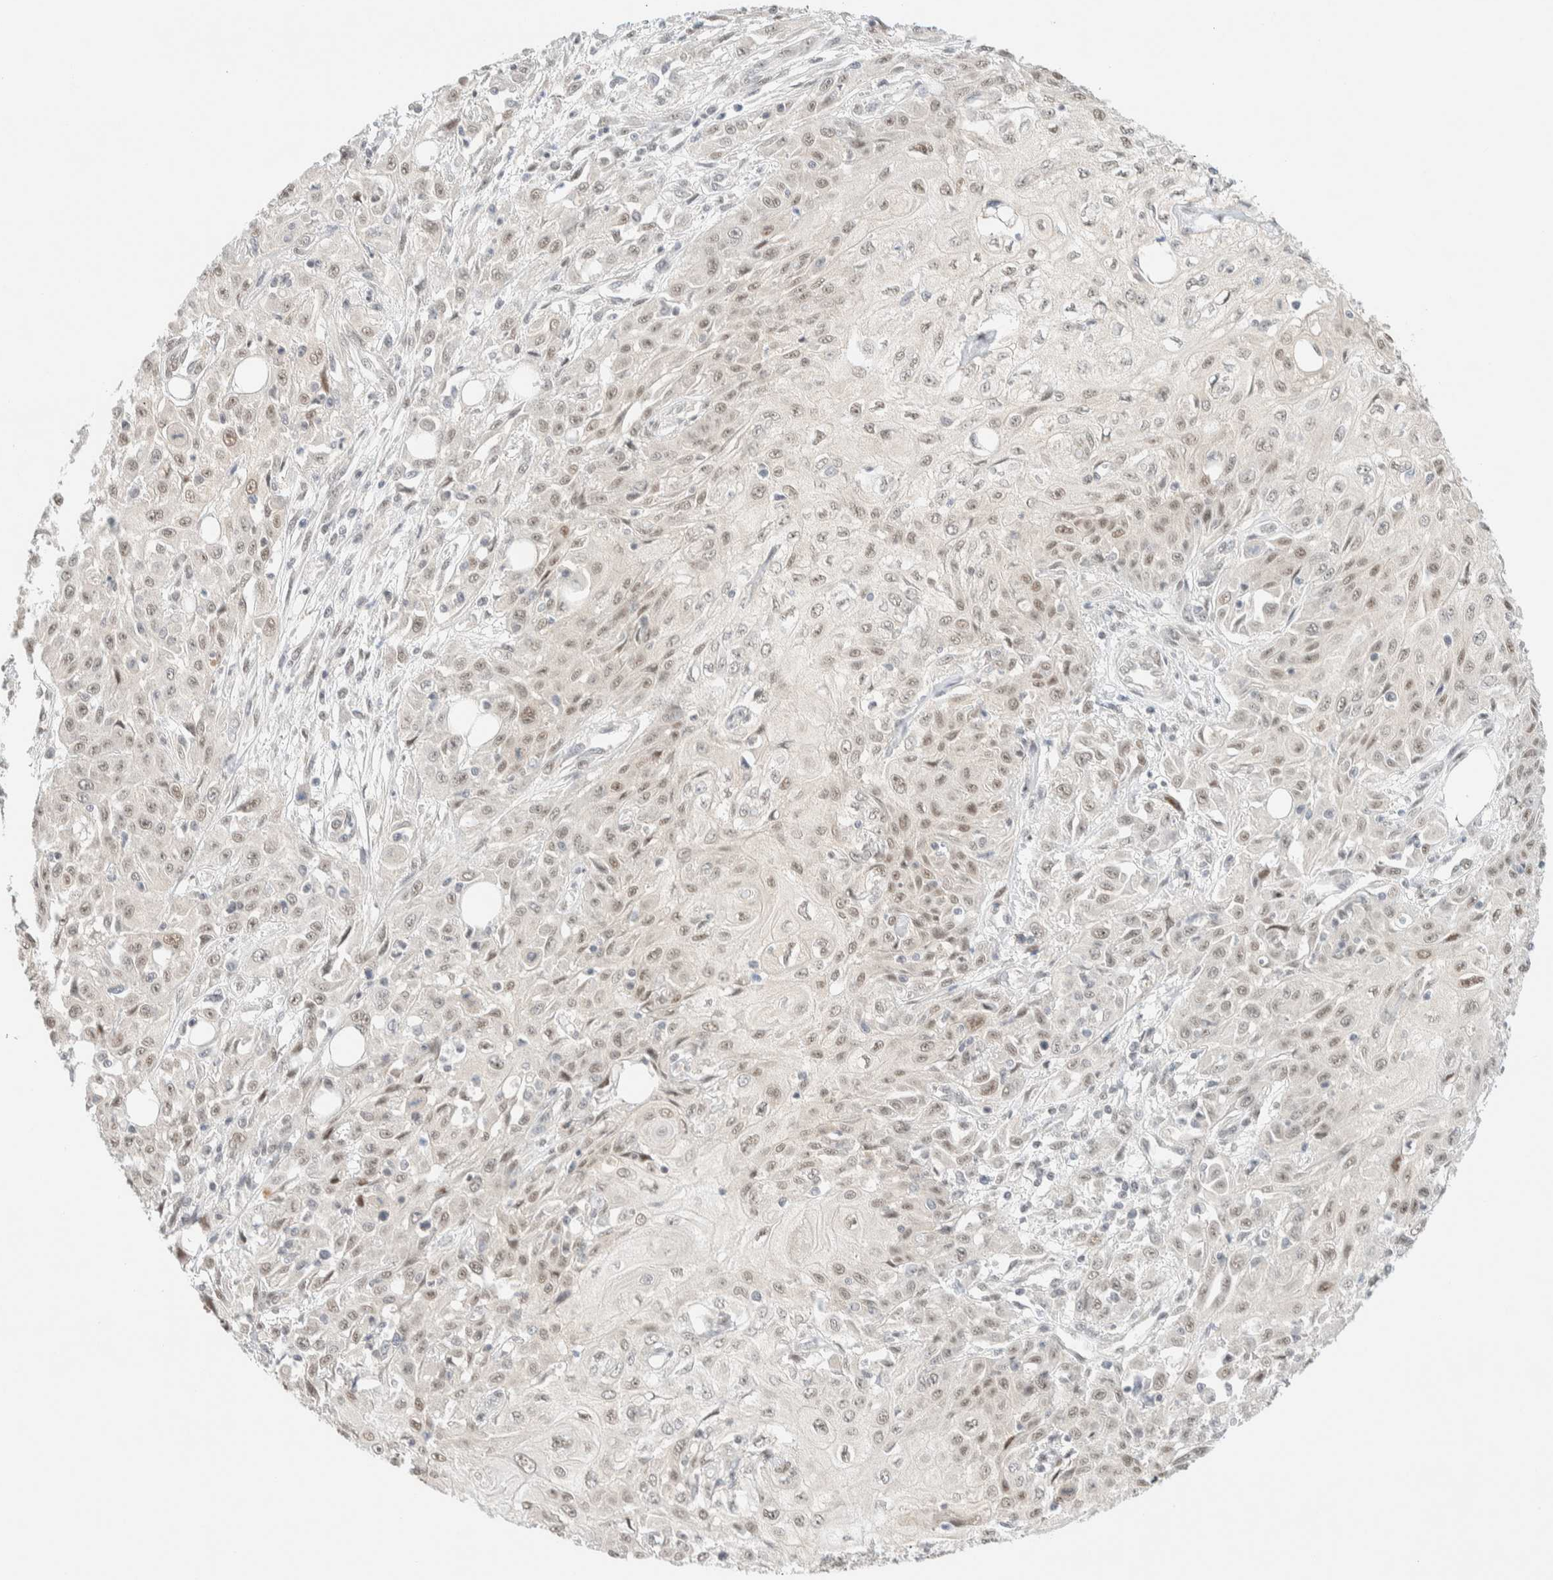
{"staining": {"intensity": "weak", "quantity": "25%-75%", "location": "nuclear"}, "tissue": "skin cancer", "cell_type": "Tumor cells", "image_type": "cancer", "snomed": [{"axis": "morphology", "description": "Squamous cell carcinoma, NOS"}, {"axis": "morphology", "description": "Squamous cell carcinoma, metastatic, NOS"}, {"axis": "topography", "description": "Skin"}, {"axis": "topography", "description": "Lymph node"}], "caption": "Immunohistochemistry (IHC) micrograph of skin cancer (squamous cell carcinoma) stained for a protein (brown), which reveals low levels of weak nuclear expression in about 25%-75% of tumor cells.", "gene": "PYGO2", "patient": {"sex": "male", "age": 75}}